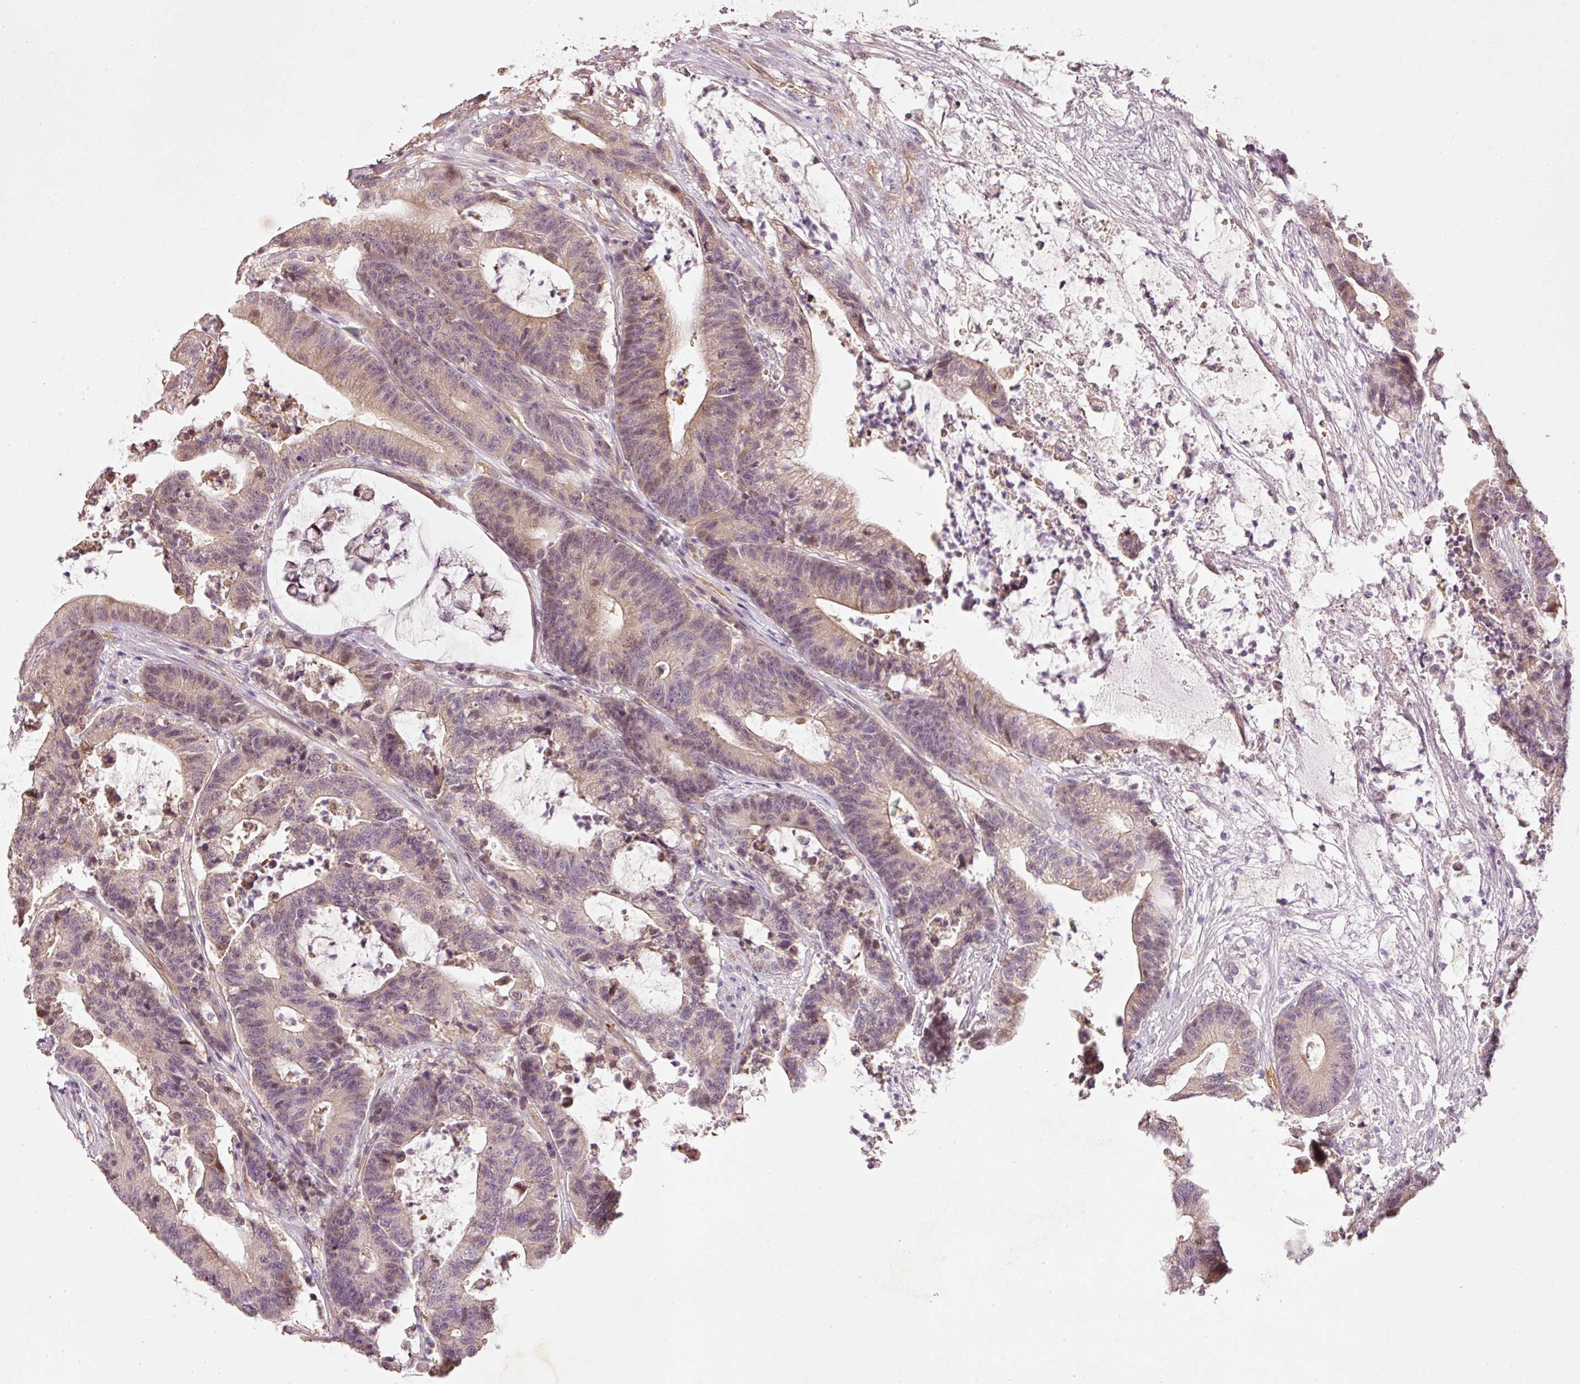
{"staining": {"intensity": "weak", "quantity": "25%-75%", "location": "cytoplasmic/membranous"}, "tissue": "colorectal cancer", "cell_type": "Tumor cells", "image_type": "cancer", "snomed": [{"axis": "morphology", "description": "Adenocarcinoma, NOS"}, {"axis": "topography", "description": "Colon"}], "caption": "Brown immunohistochemical staining in human adenocarcinoma (colorectal) displays weak cytoplasmic/membranous staining in about 25%-75% of tumor cells. (Brightfield microscopy of DAB IHC at high magnification).", "gene": "RGL2", "patient": {"sex": "female", "age": 84}}